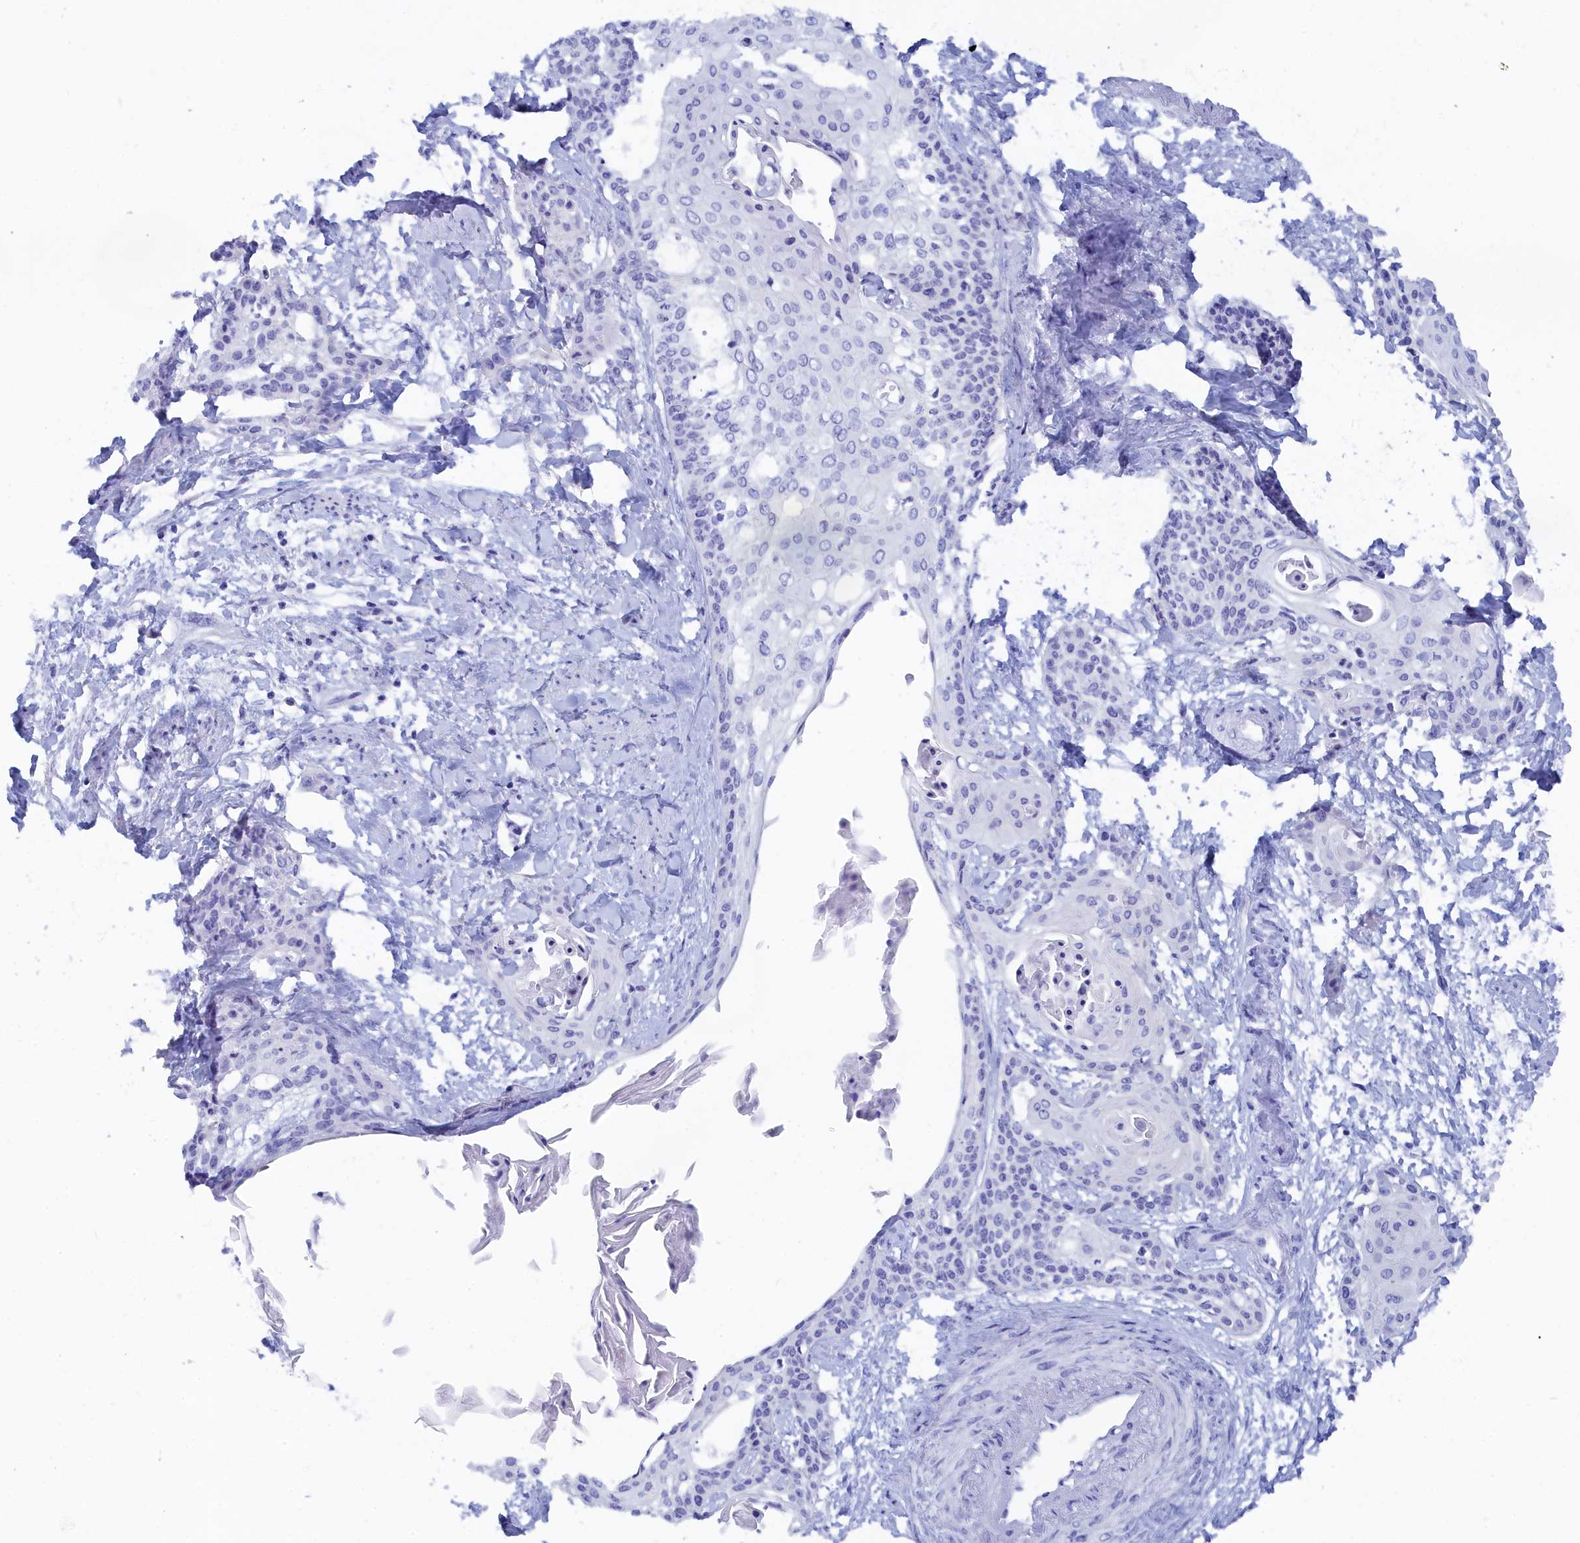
{"staining": {"intensity": "negative", "quantity": "none", "location": "none"}, "tissue": "cervical cancer", "cell_type": "Tumor cells", "image_type": "cancer", "snomed": [{"axis": "morphology", "description": "Squamous cell carcinoma, NOS"}, {"axis": "topography", "description": "Cervix"}], "caption": "DAB (3,3'-diaminobenzidine) immunohistochemical staining of human cervical cancer (squamous cell carcinoma) displays no significant positivity in tumor cells. The staining is performed using DAB brown chromogen with nuclei counter-stained in using hematoxylin.", "gene": "TRIM10", "patient": {"sex": "female", "age": 57}}